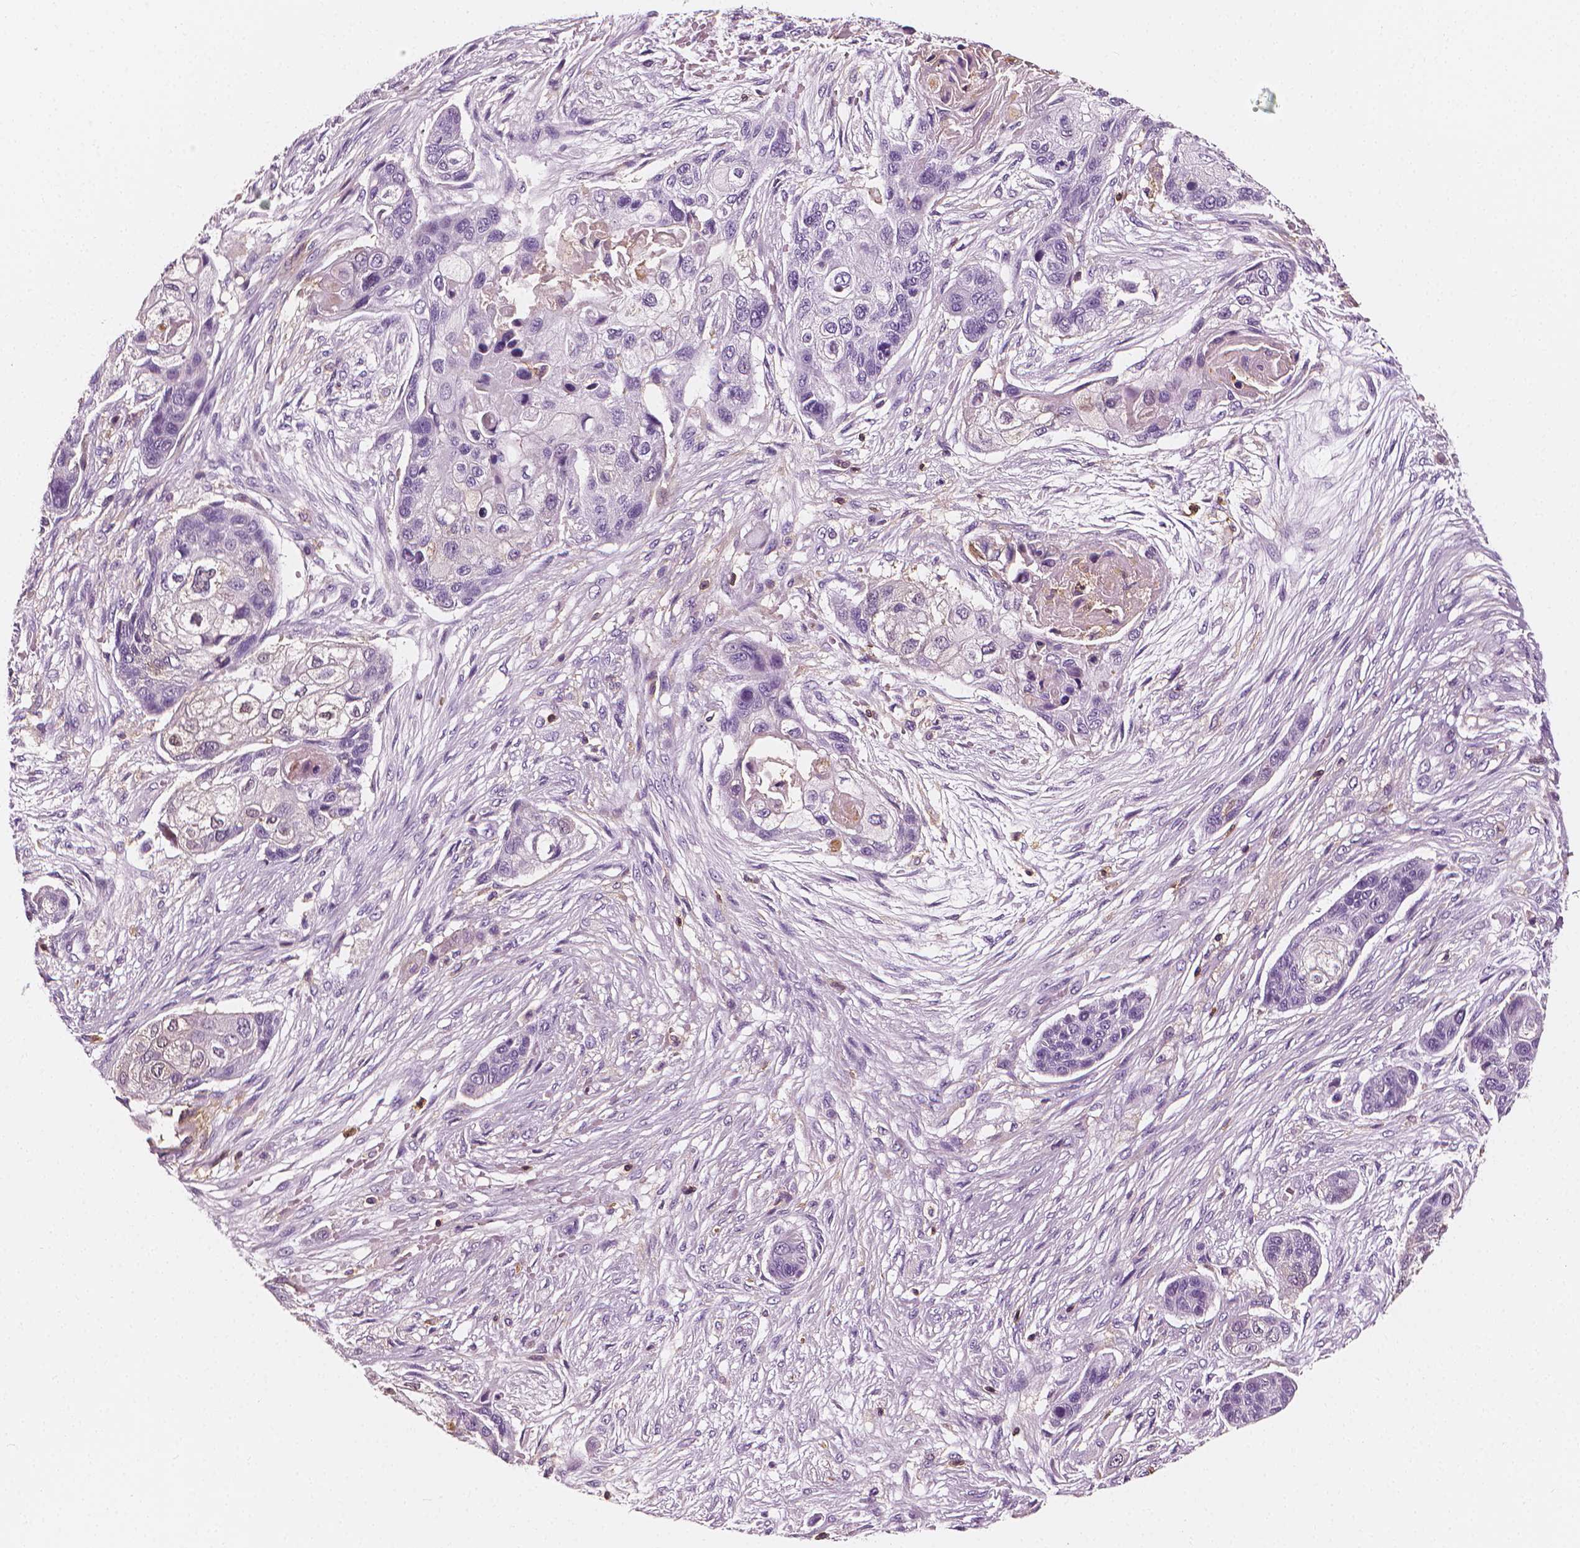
{"staining": {"intensity": "negative", "quantity": "none", "location": "none"}, "tissue": "lung cancer", "cell_type": "Tumor cells", "image_type": "cancer", "snomed": [{"axis": "morphology", "description": "Squamous cell carcinoma, NOS"}, {"axis": "topography", "description": "Lung"}], "caption": "Human lung cancer stained for a protein using IHC exhibits no positivity in tumor cells.", "gene": "PTPRC", "patient": {"sex": "male", "age": 69}}